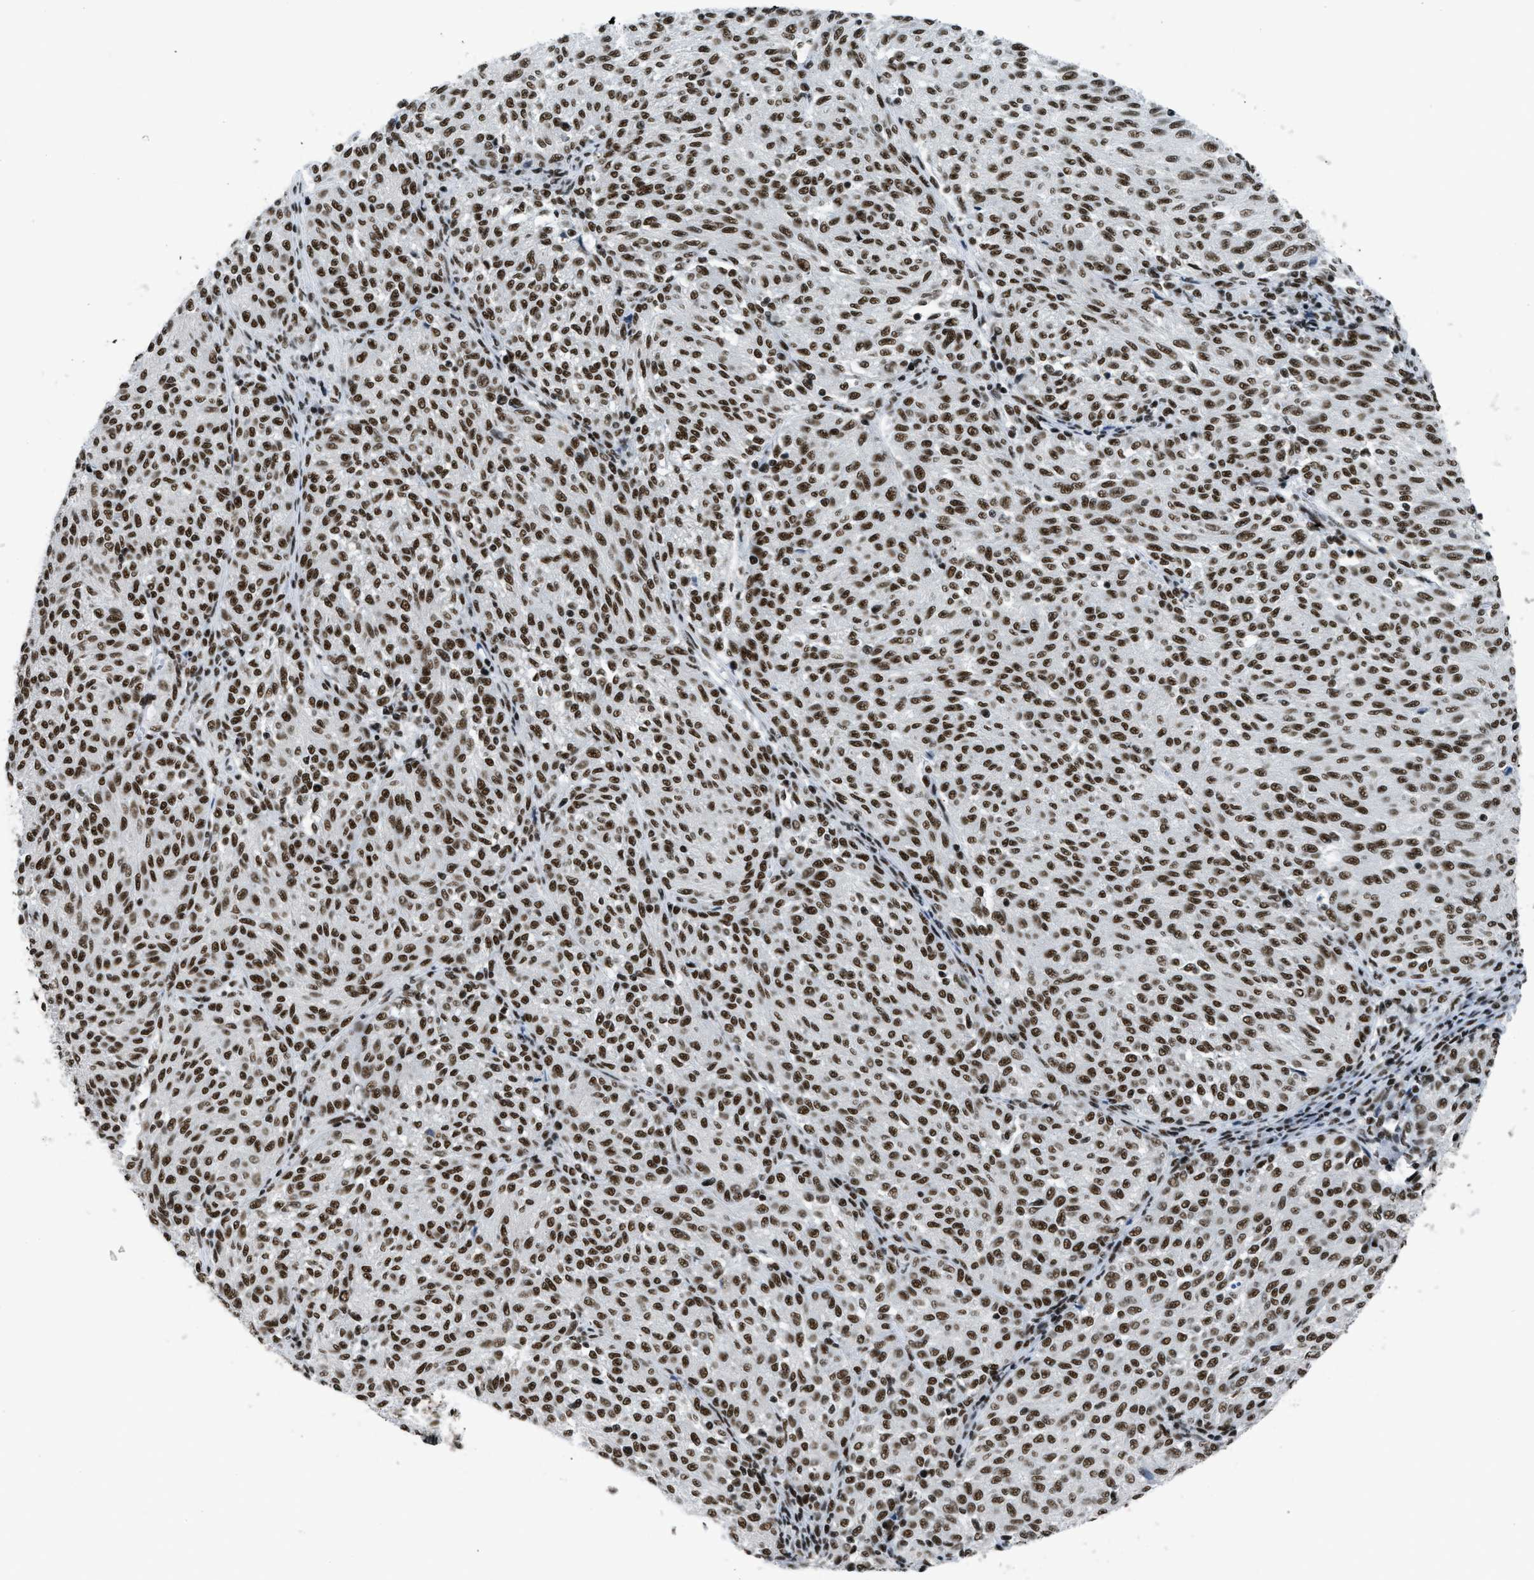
{"staining": {"intensity": "strong", "quantity": ">75%", "location": "nuclear"}, "tissue": "melanoma", "cell_type": "Tumor cells", "image_type": "cancer", "snomed": [{"axis": "morphology", "description": "Malignant melanoma, NOS"}, {"axis": "topography", "description": "Skin"}], "caption": "A brown stain highlights strong nuclear staining of a protein in melanoma tumor cells.", "gene": "SCAF4", "patient": {"sex": "female", "age": 72}}